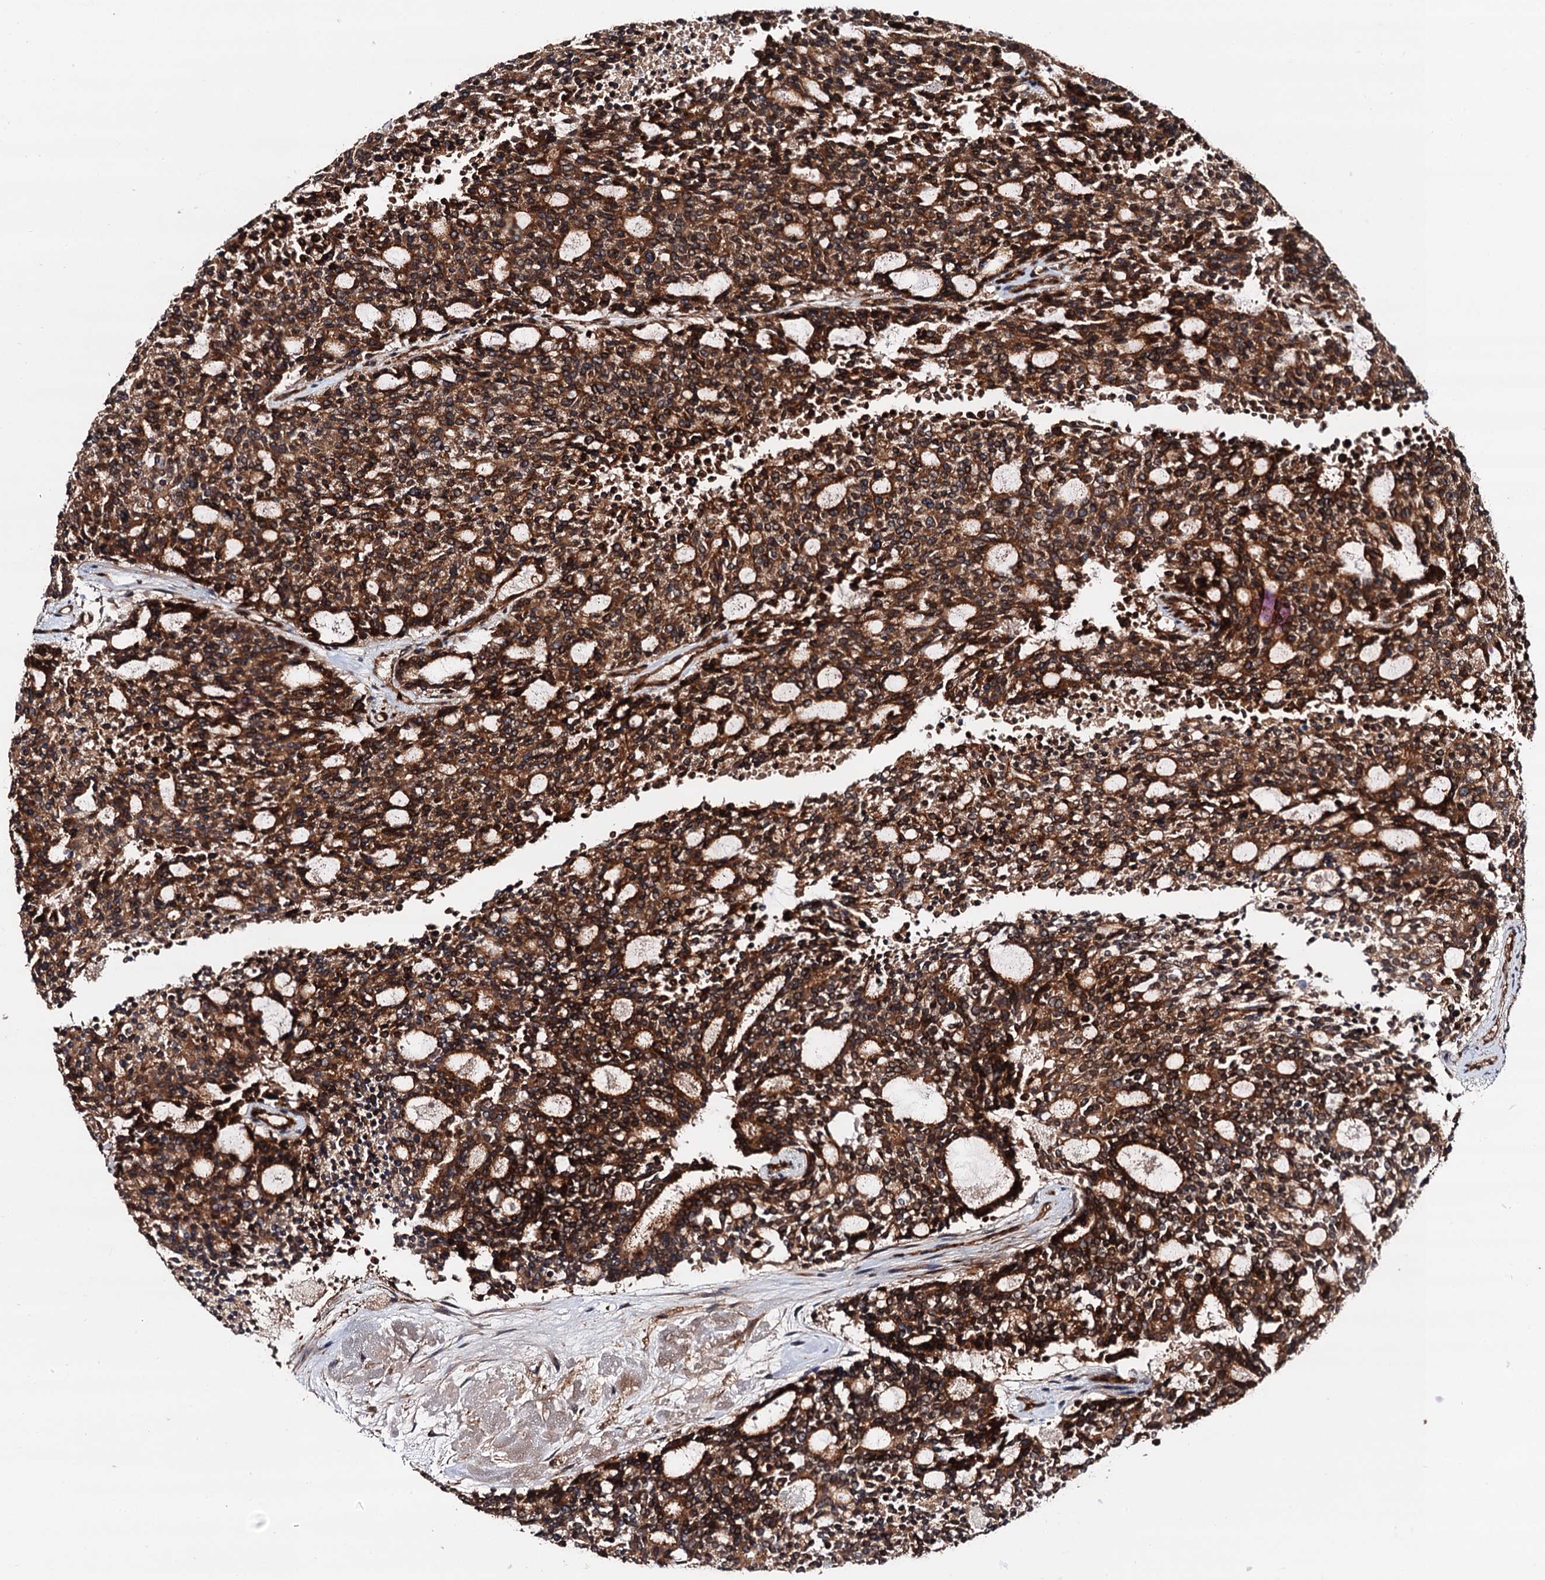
{"staining": {"intensity": "strong", "quantity": ">75%", "location": "cytoplasmic/membranous"}, "tissue": "carcinoid", "cell_type": "Tumor cells", "image_type": "cancer", "snomed": [{"axis": "morphology", "description": "Carcinoid, malignant, NOS"}, {"axis": "topography", "description": "Pancreas"}], "caption": "This histopathology image exhibits malignant carcinoid stained with immunohistochemistry to label a protein in brown. The cytoplasmic/membranous of tumor cells show strong positivity for the protein. Nuclei are counter-stained blue.", "gene": "BORA", "patient": {"sex": "female", "age": 54}}